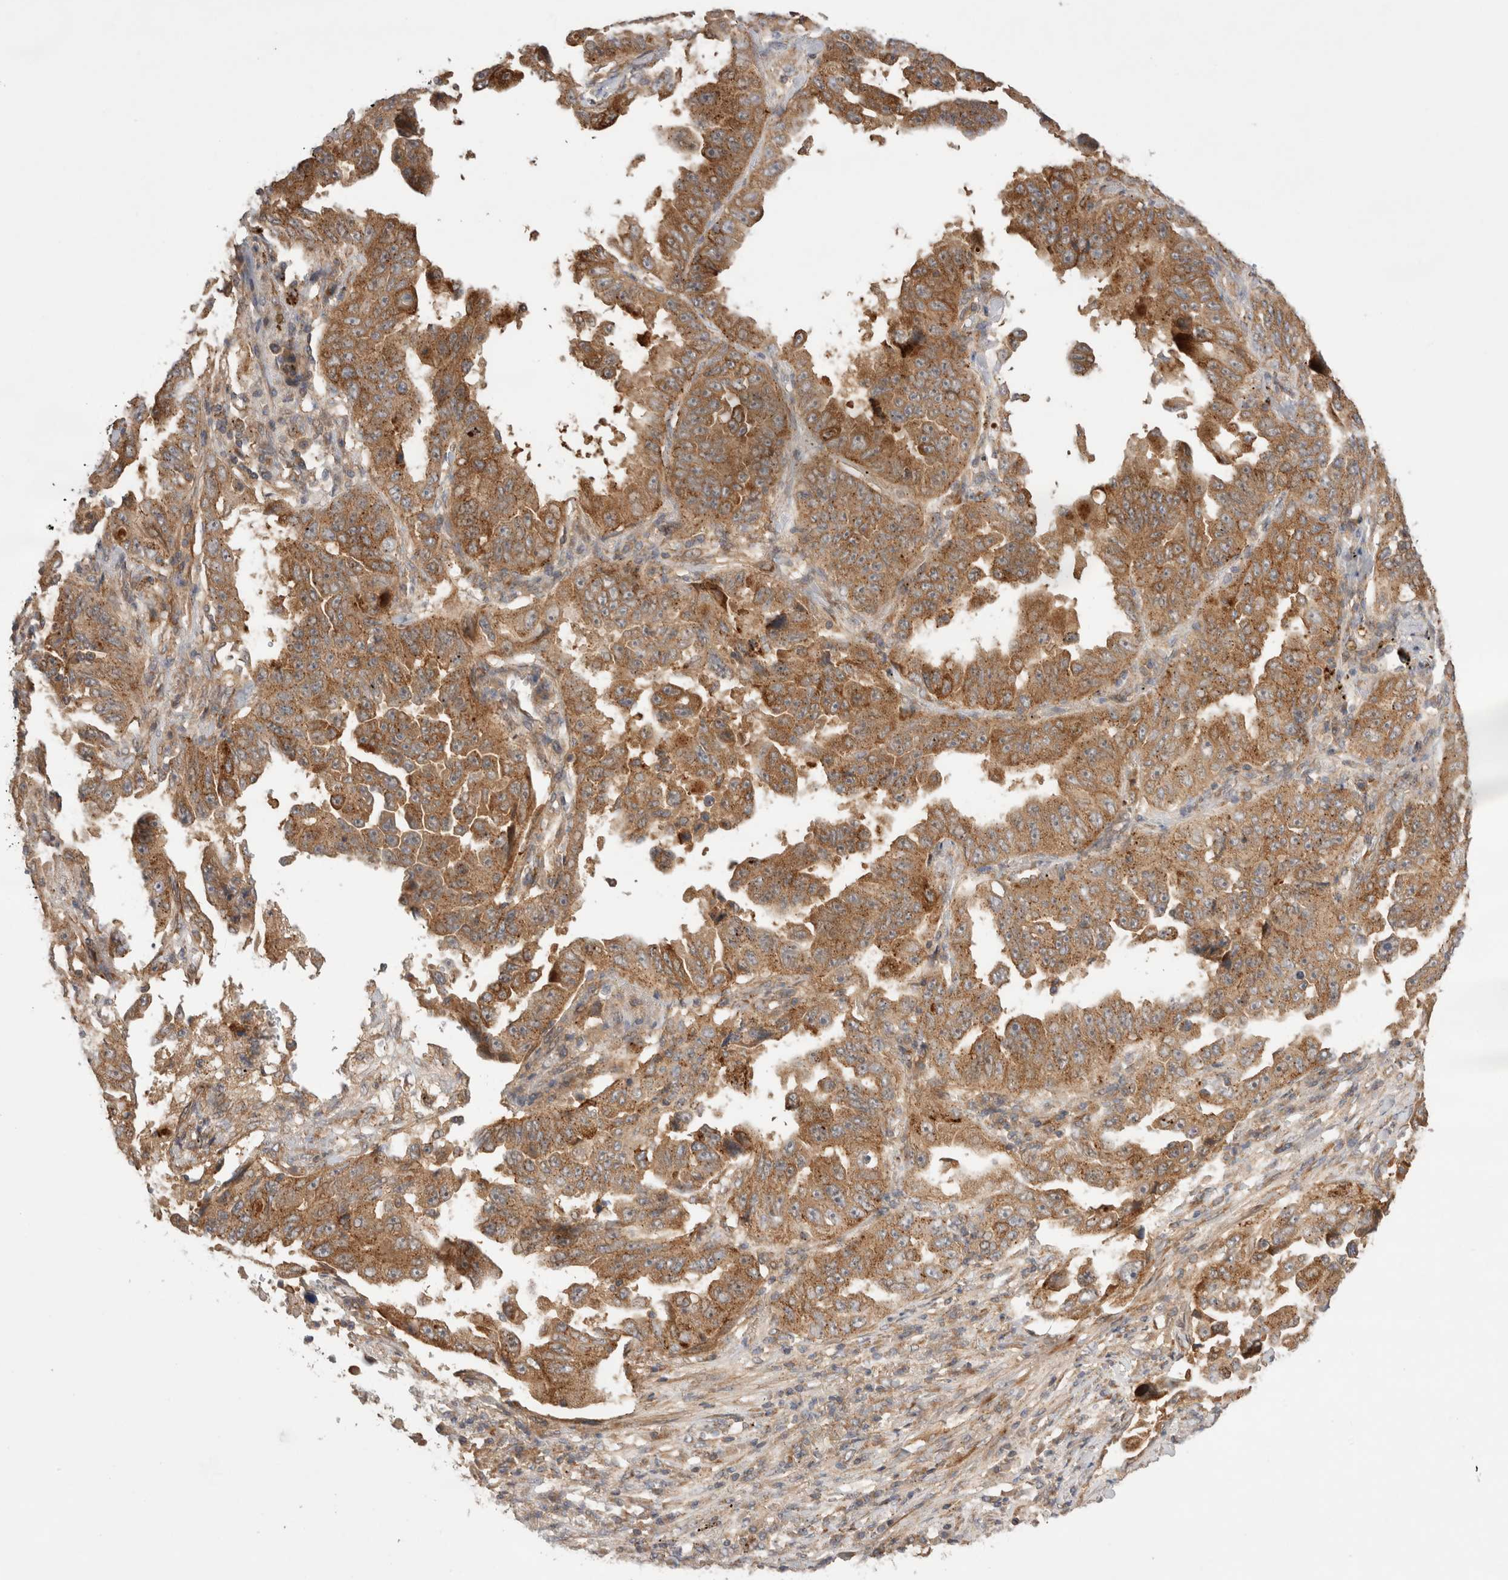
{"staining": {"intensity": "moderate", "quantity": ">75%", "location": "cytoplasmic/membranous"}, "tissue": "lung cancer", "cell_type": "Tumor cells", "image_type": "cancer", "snomed": [{"axis": "morphology", "description": "Adenocarcinoma, NOS"}, {"axis": "topography", "description": "Lung"}], "caption": "Human lung adenocarcinoma stained for a protein (brown) displays moderate cytoplasmic/membranous positive expression in about >75% of tumor cells.", "gene": "VPS28", "patient": {"sex": "female", "age": 51}}